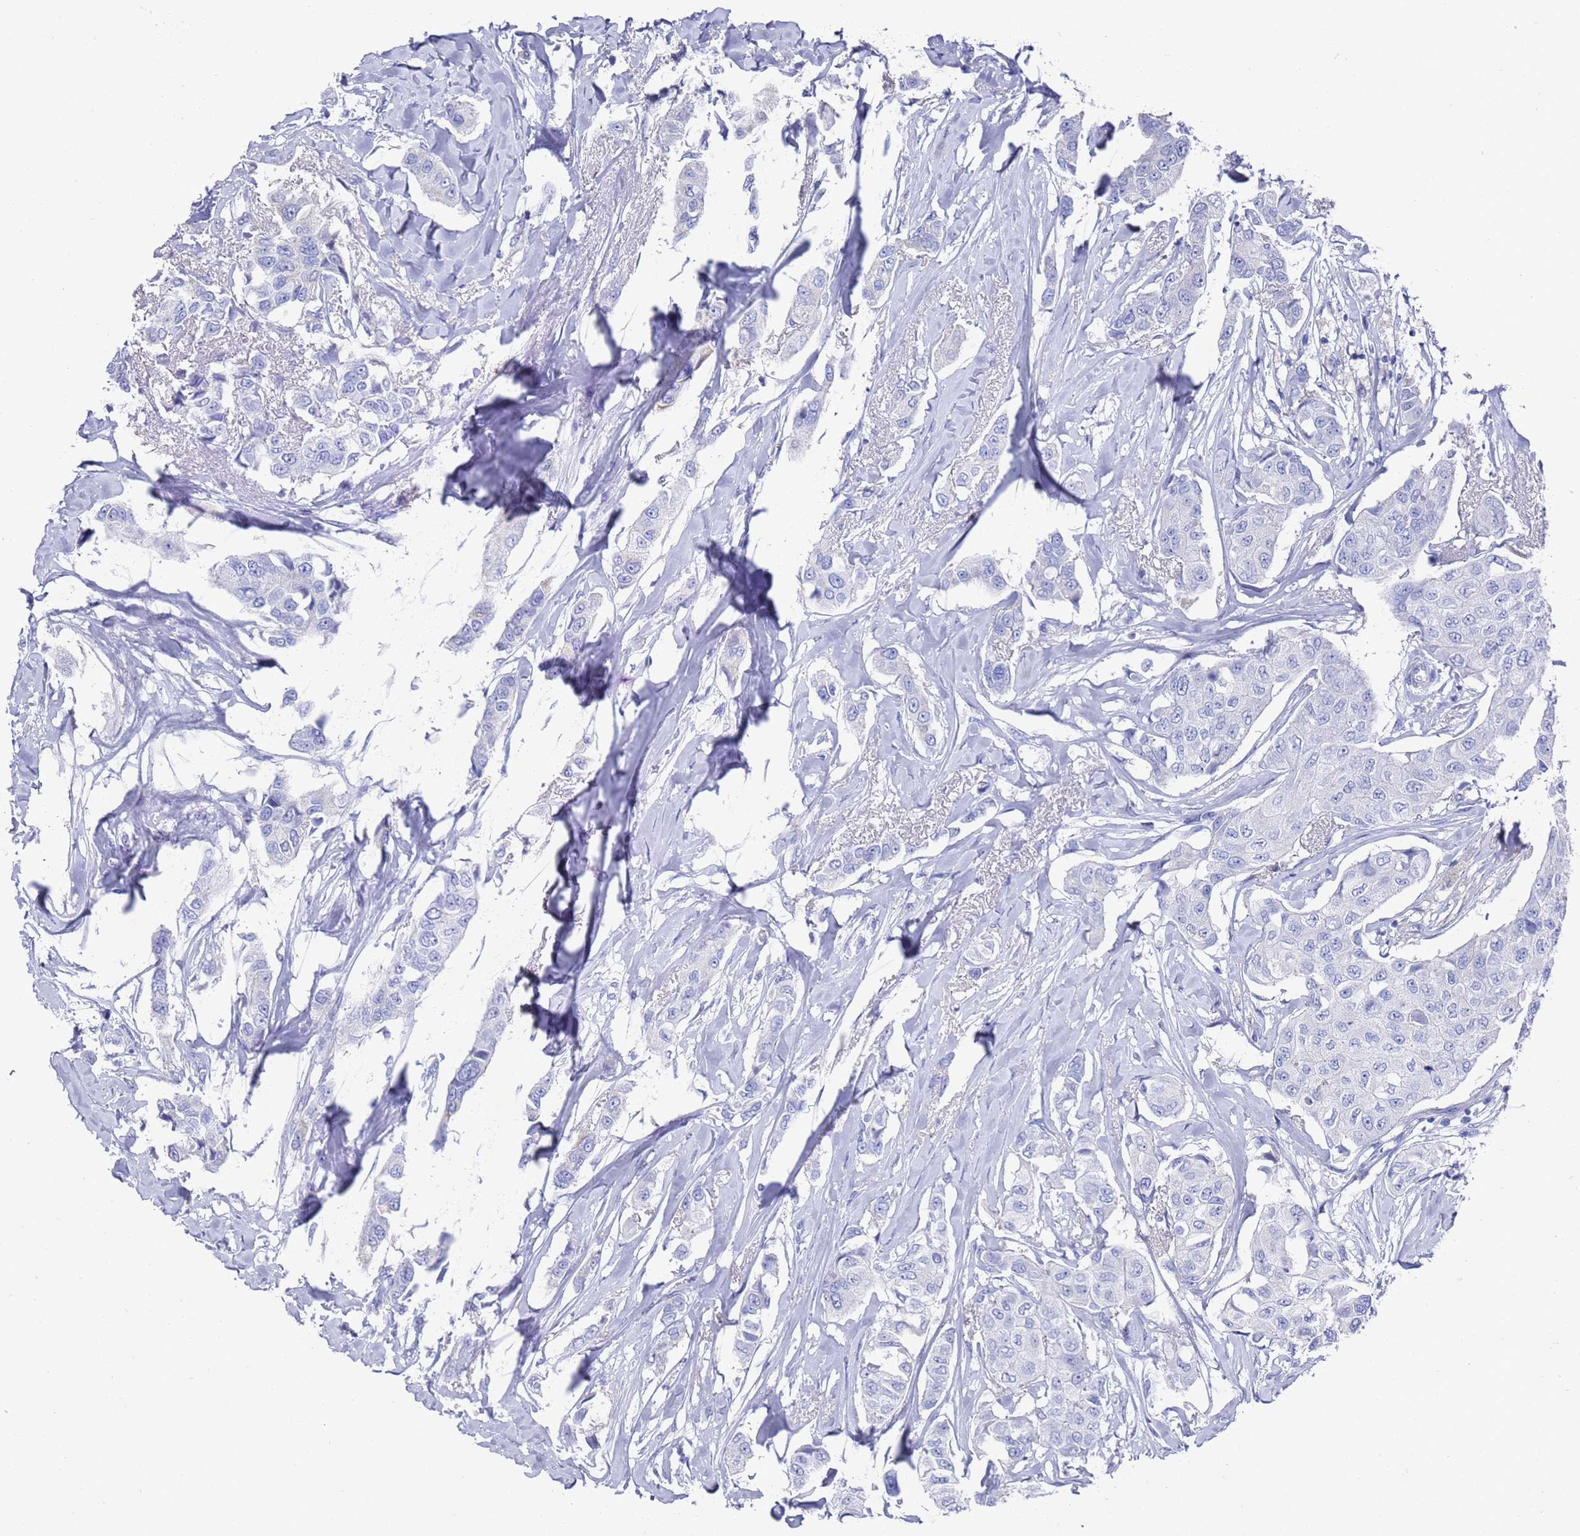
{"staining": {"intensity": "negative", "quantity": "none", "location": "none"}, "tissue": "breast cancer", "cell_type": "Tumor cells", "image_type": "cancer", "snomed": [{"axis": "morphology", "description": "Duct carcinoma"}, {"axis": "topography", "description": "Breast"}], "caption": "This is an immunohistochemistry image of human breast intraductal carcinoma. There is no positivity in tumor cells.", "gene": "SCAPER", "patient": {"sex": "female", "age": 80}}